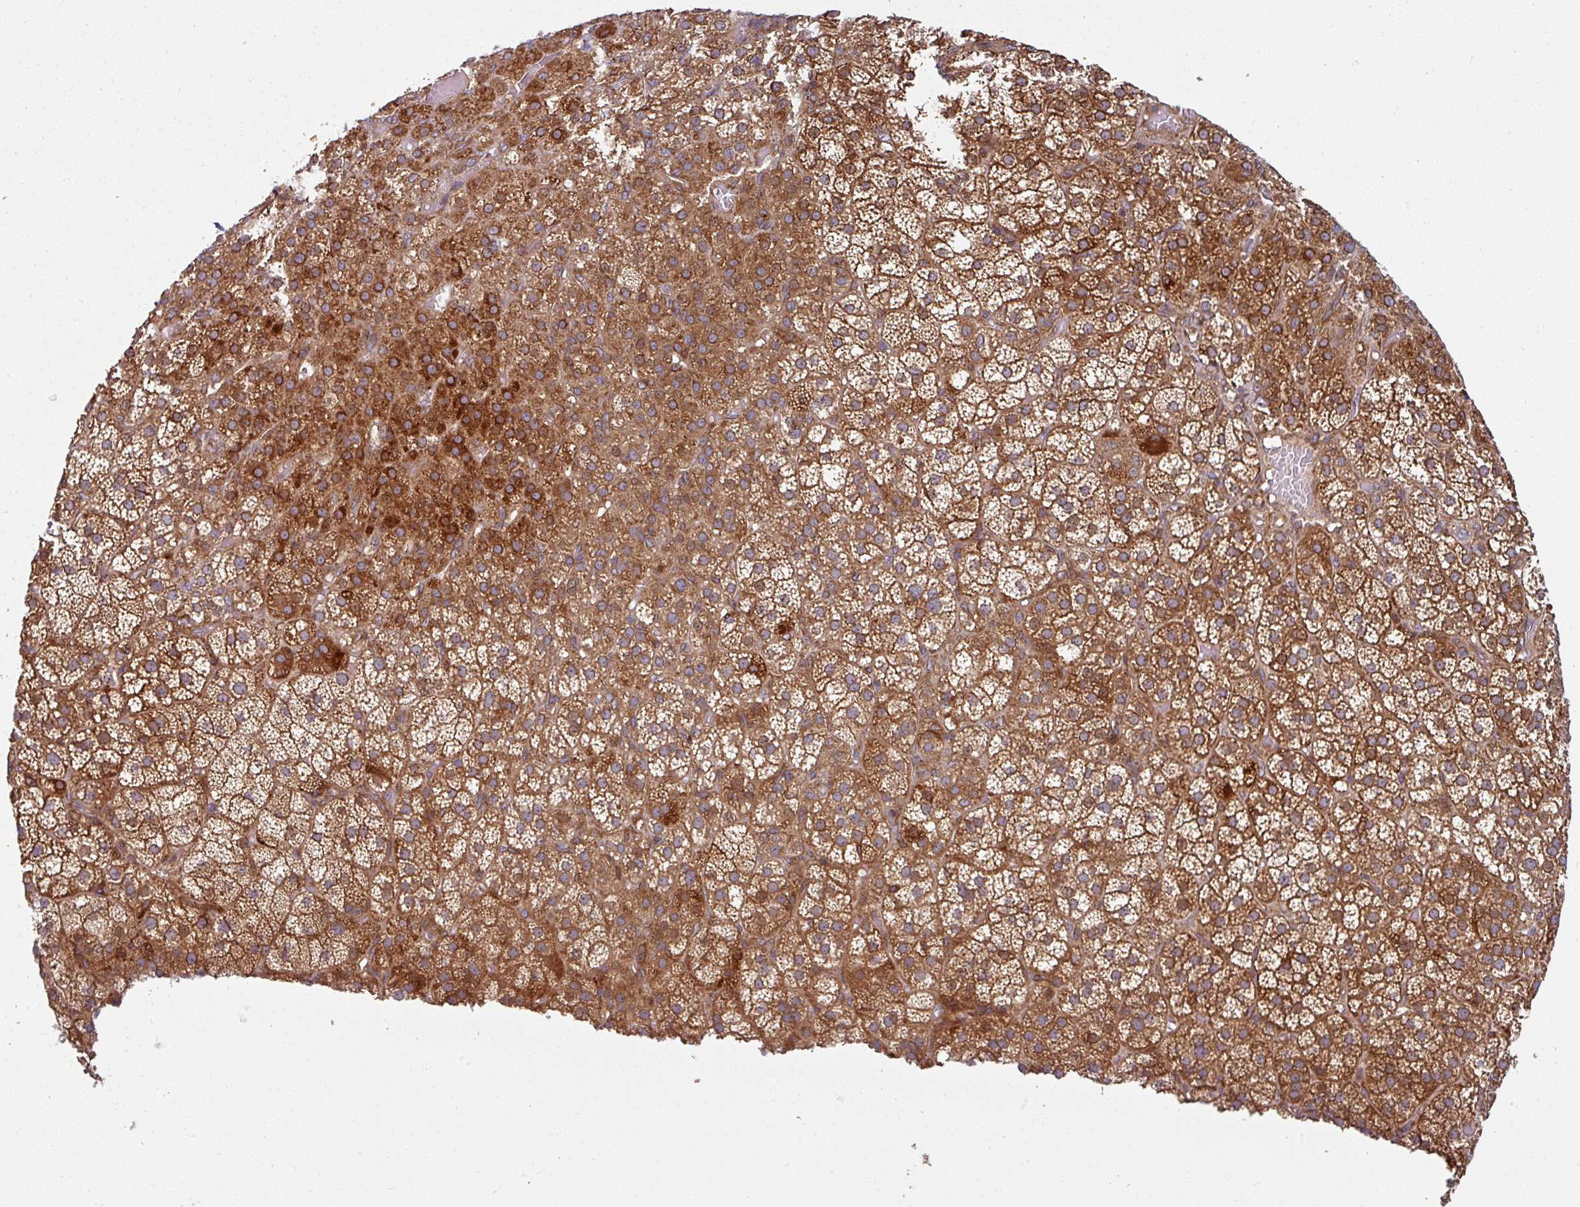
{"staining": {"intensity": "strong", "quantity": ">75%", "location": "cytoplasmic/membranous"}, "tissue": "adrenal gland", "cell_type": "Glandular cells", "image_type": "normal", "snomed": [{"axis": "morphology", "description": "Normal tissue, NOS"}, {"axis": "topography", "description": "Adrenal gland"}], "caption": "A high-resolution histopathology image shows immunohistochemistry (IHC) staining of normal adrenal gland, which exhibits strong cytoplasmic/membranous positivity in approximately >75% of glandular cells. (DAB = brown stain, brightfield microscopy at high magnification).", "gene": "RAB5A", "patient": {"sex": "female", "age": 60}}